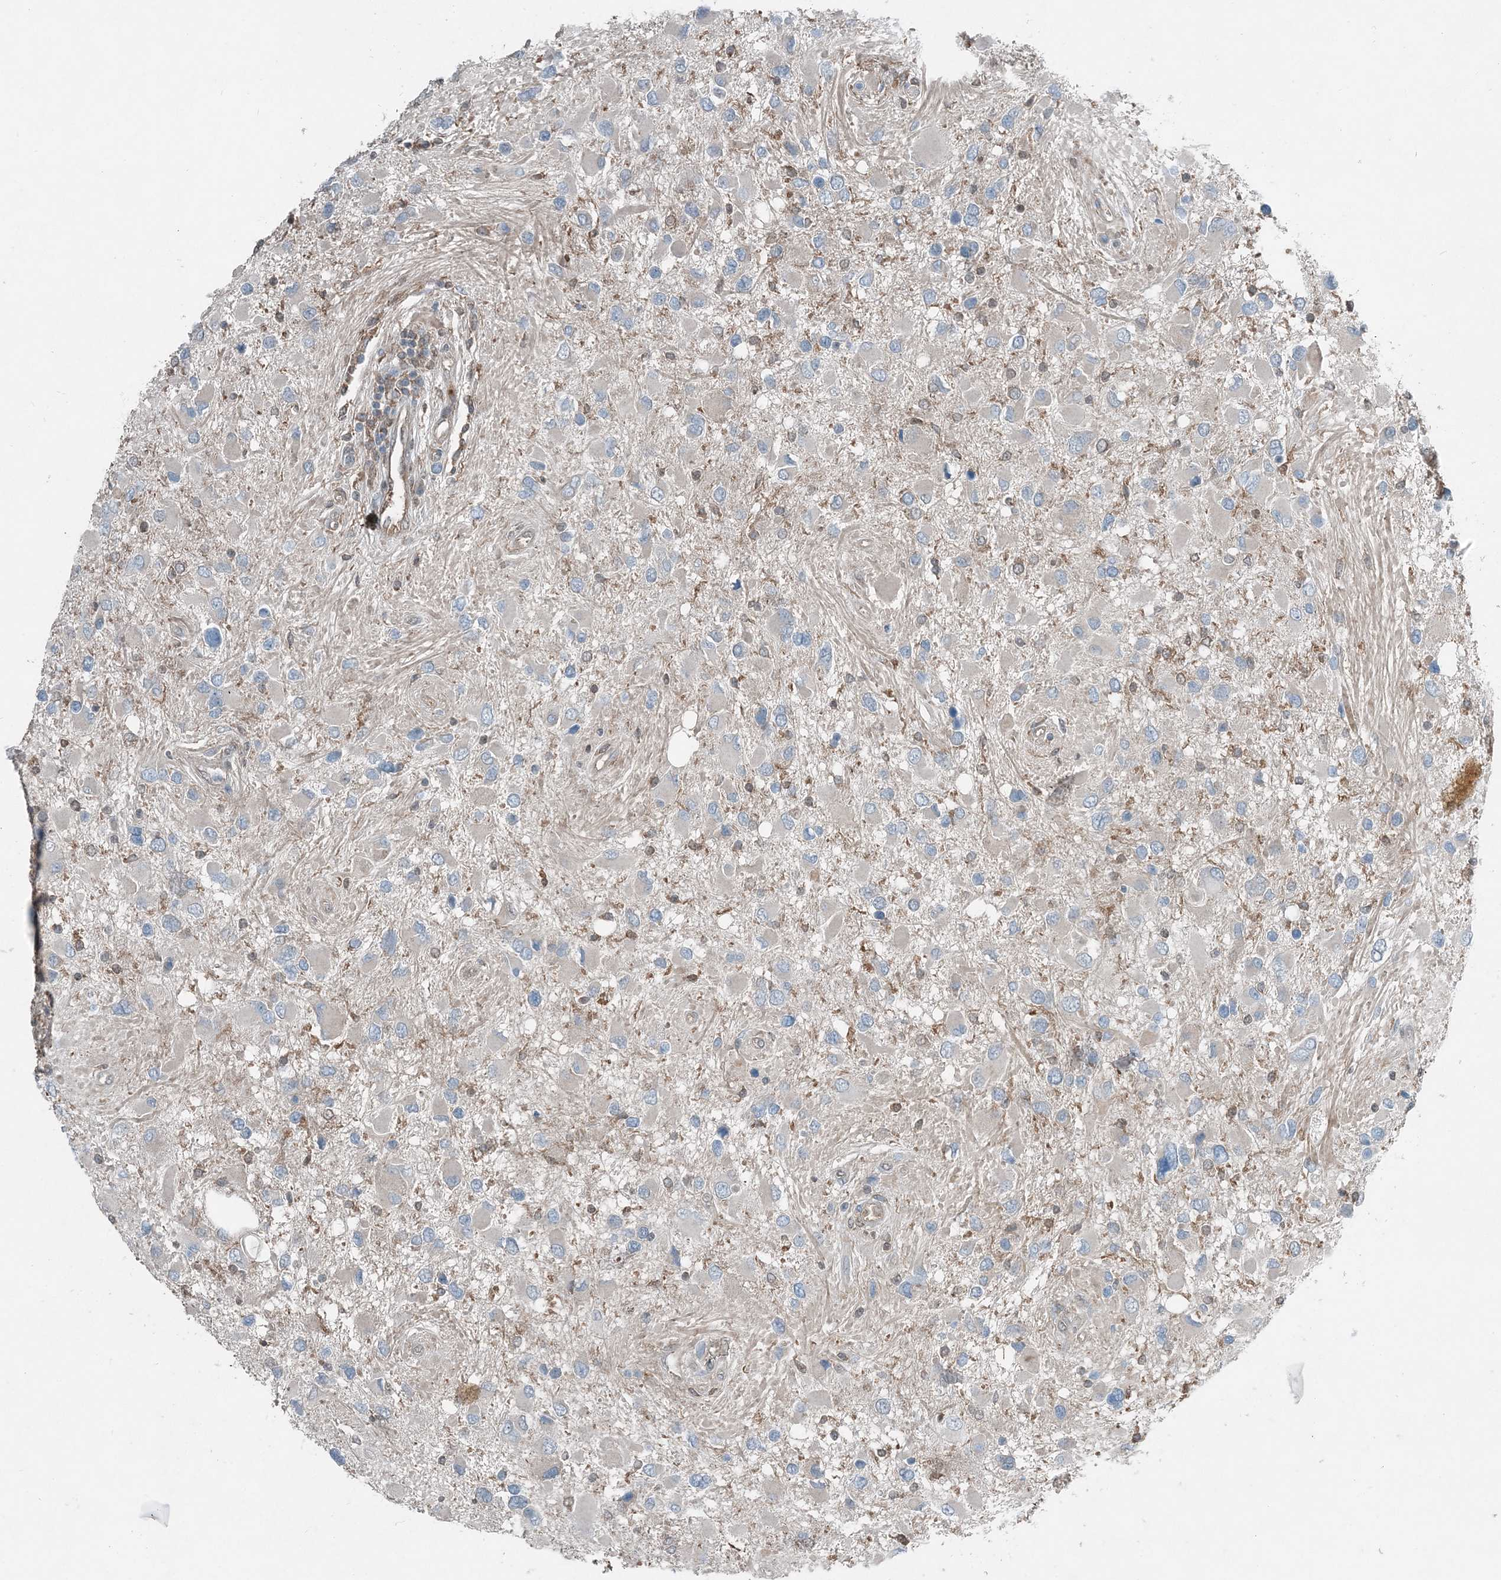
{"staining": {"intensity": "negative", "quantity": "none", "location": "none"}, "tissue": "glioma", "cell_type": "Tumor cells", "image_type": "cancer", "snomed": [{"axis": "morphology", "description": "Glioma, malignant, High grade"}, {"axis": "topography", "description": "Brain"}], "caption": "Micrograph shows no protein staining in tumor cells of malignant high-grade glioma tissue.", "gene": "ARMH1", "patient": {"sex": "male", "age": 53}}